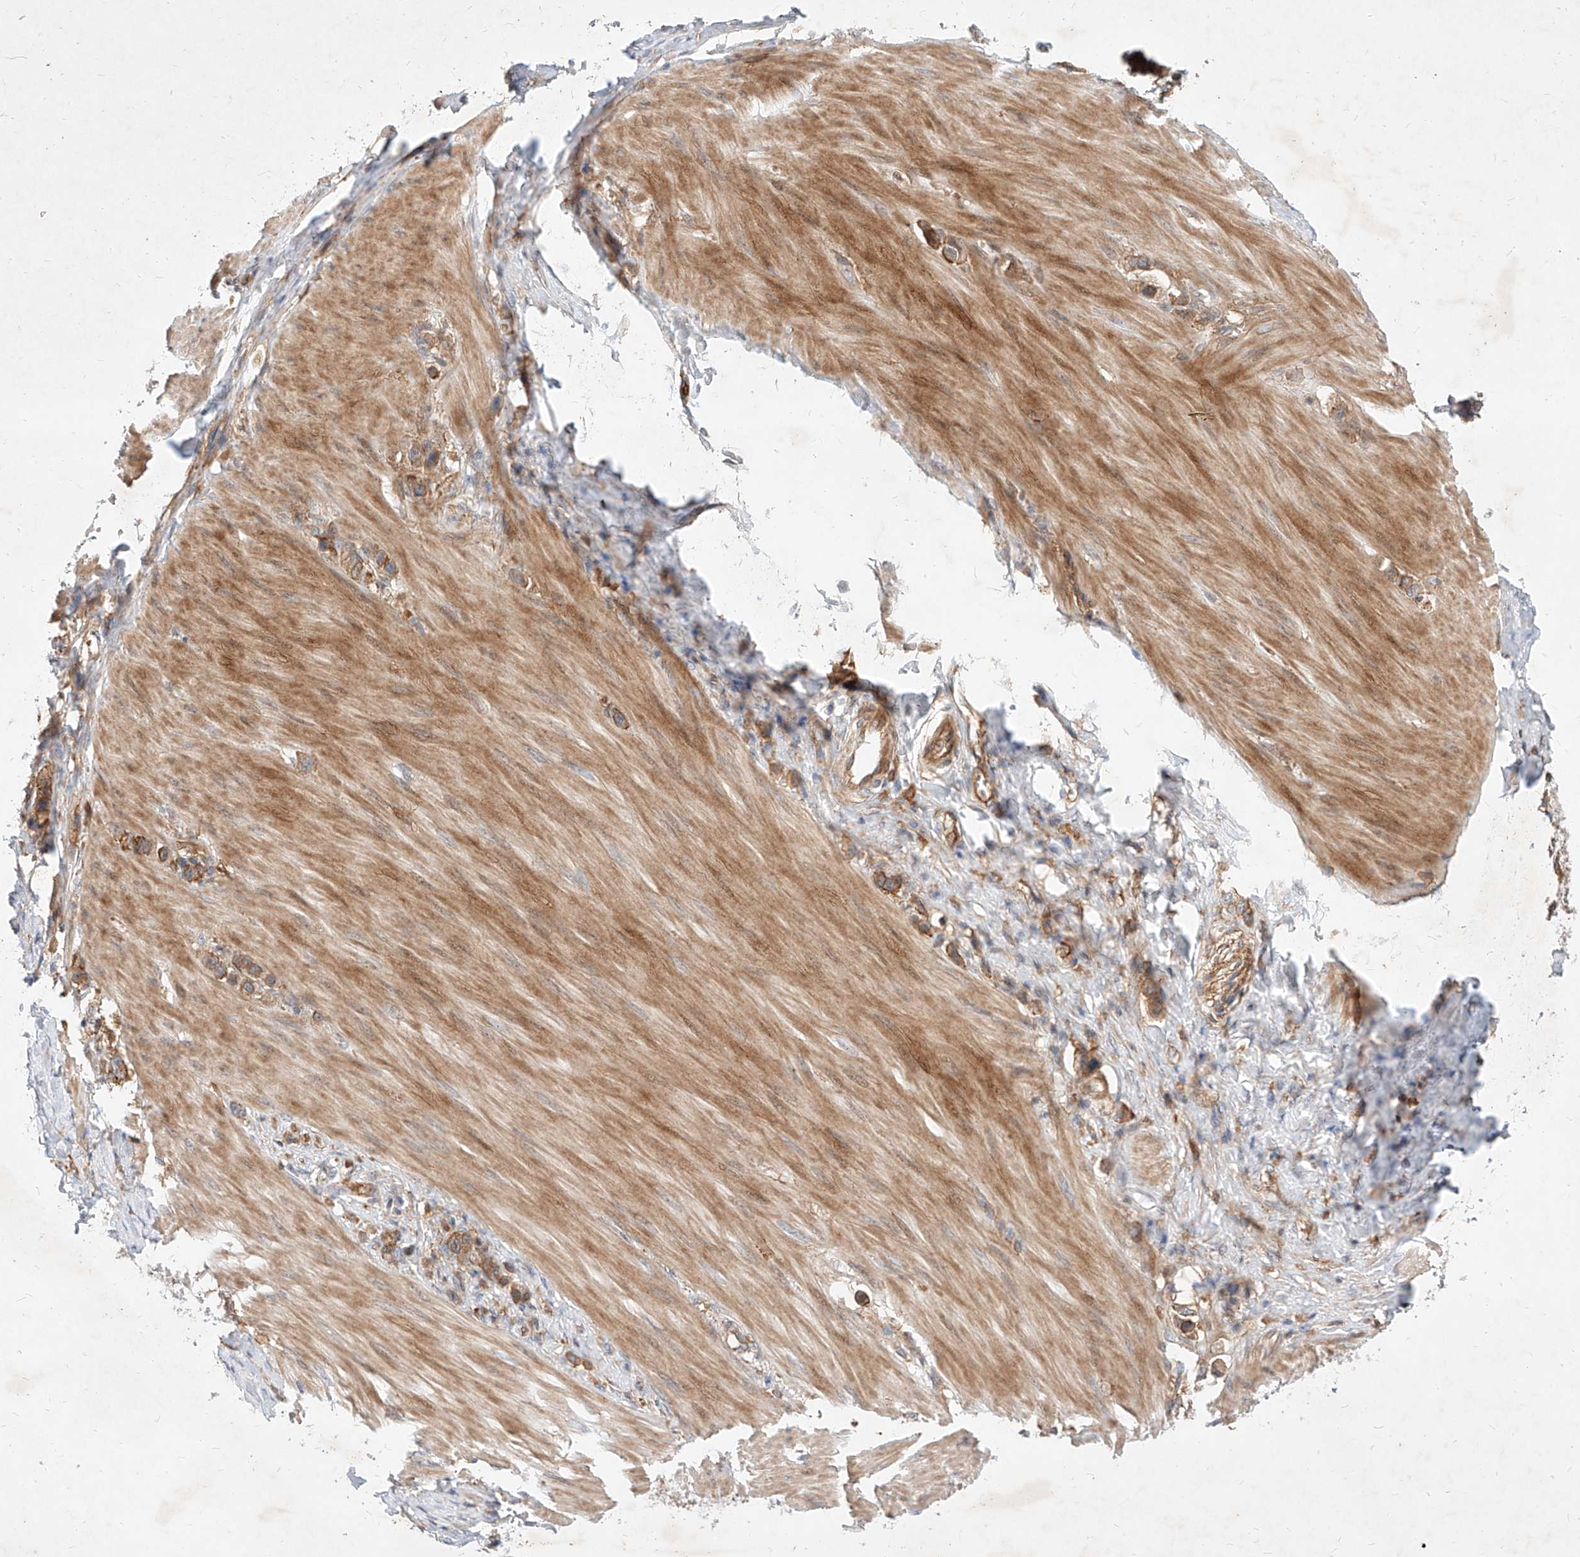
{"staining": {"intensity": "moderate", "quantity": ">75%", "location": "cytoplasmic/membranous"}, "tissue": "stomach cancer", "cell_type": "Tumor cells", "image_type": "cancer", "snomed": [{"axis": "morphology", "description": "Adenocarcinoma, NOS"}, {"axis": "topography", "description": "Stomach"}], "caption": "Stomach adenocarcinoma was stained to show a protein in brown. There is medium levels of moderate cytoplasmic/membranous expression in about >75% of tumor cells.", "gene": "NFAM1", "patient": {"sex": "female", "age": 65}}